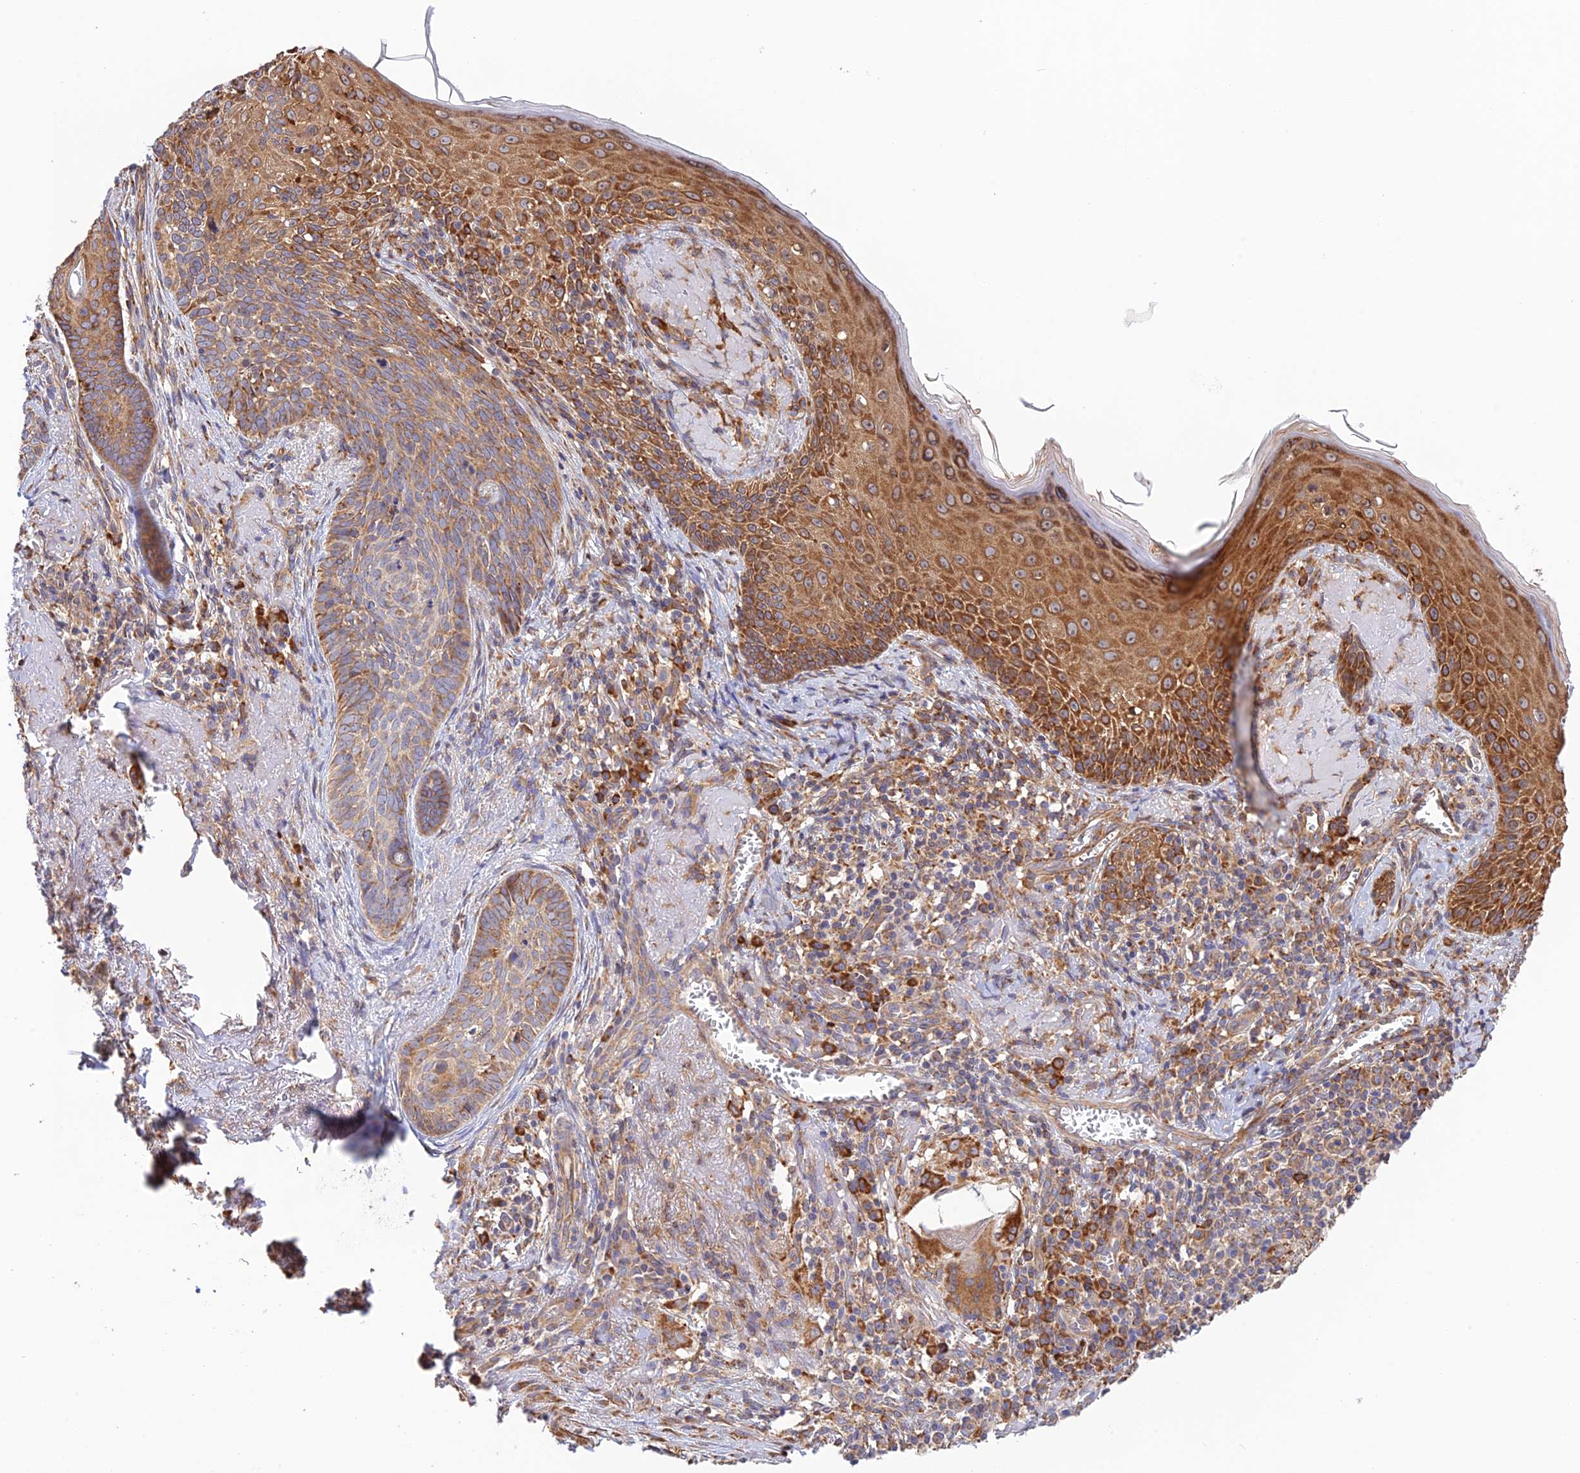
{"staining": {"intensity": "moderate", "quantity": "25%-75%", "location": "cytoplasmic/membranous"}, "tissue": "skin cancer", "cell_type": "Tumor cells", "image_type": "cancer", "snomed": [{"axis": "morphology", "description": "Basal cell carcinoma"}, {"axis": "topography", "description": "Skin"}], "caption": "Approximately 25%-75% of tumor cells in human skin cancer (basal cell carcinoma) demonstrate moderate cytoplasmic/membranous protein expression as visualized by brown immunohistochemical staining.", "gene": "RPL5", "patient": {"sex": "female", "age": 76}}